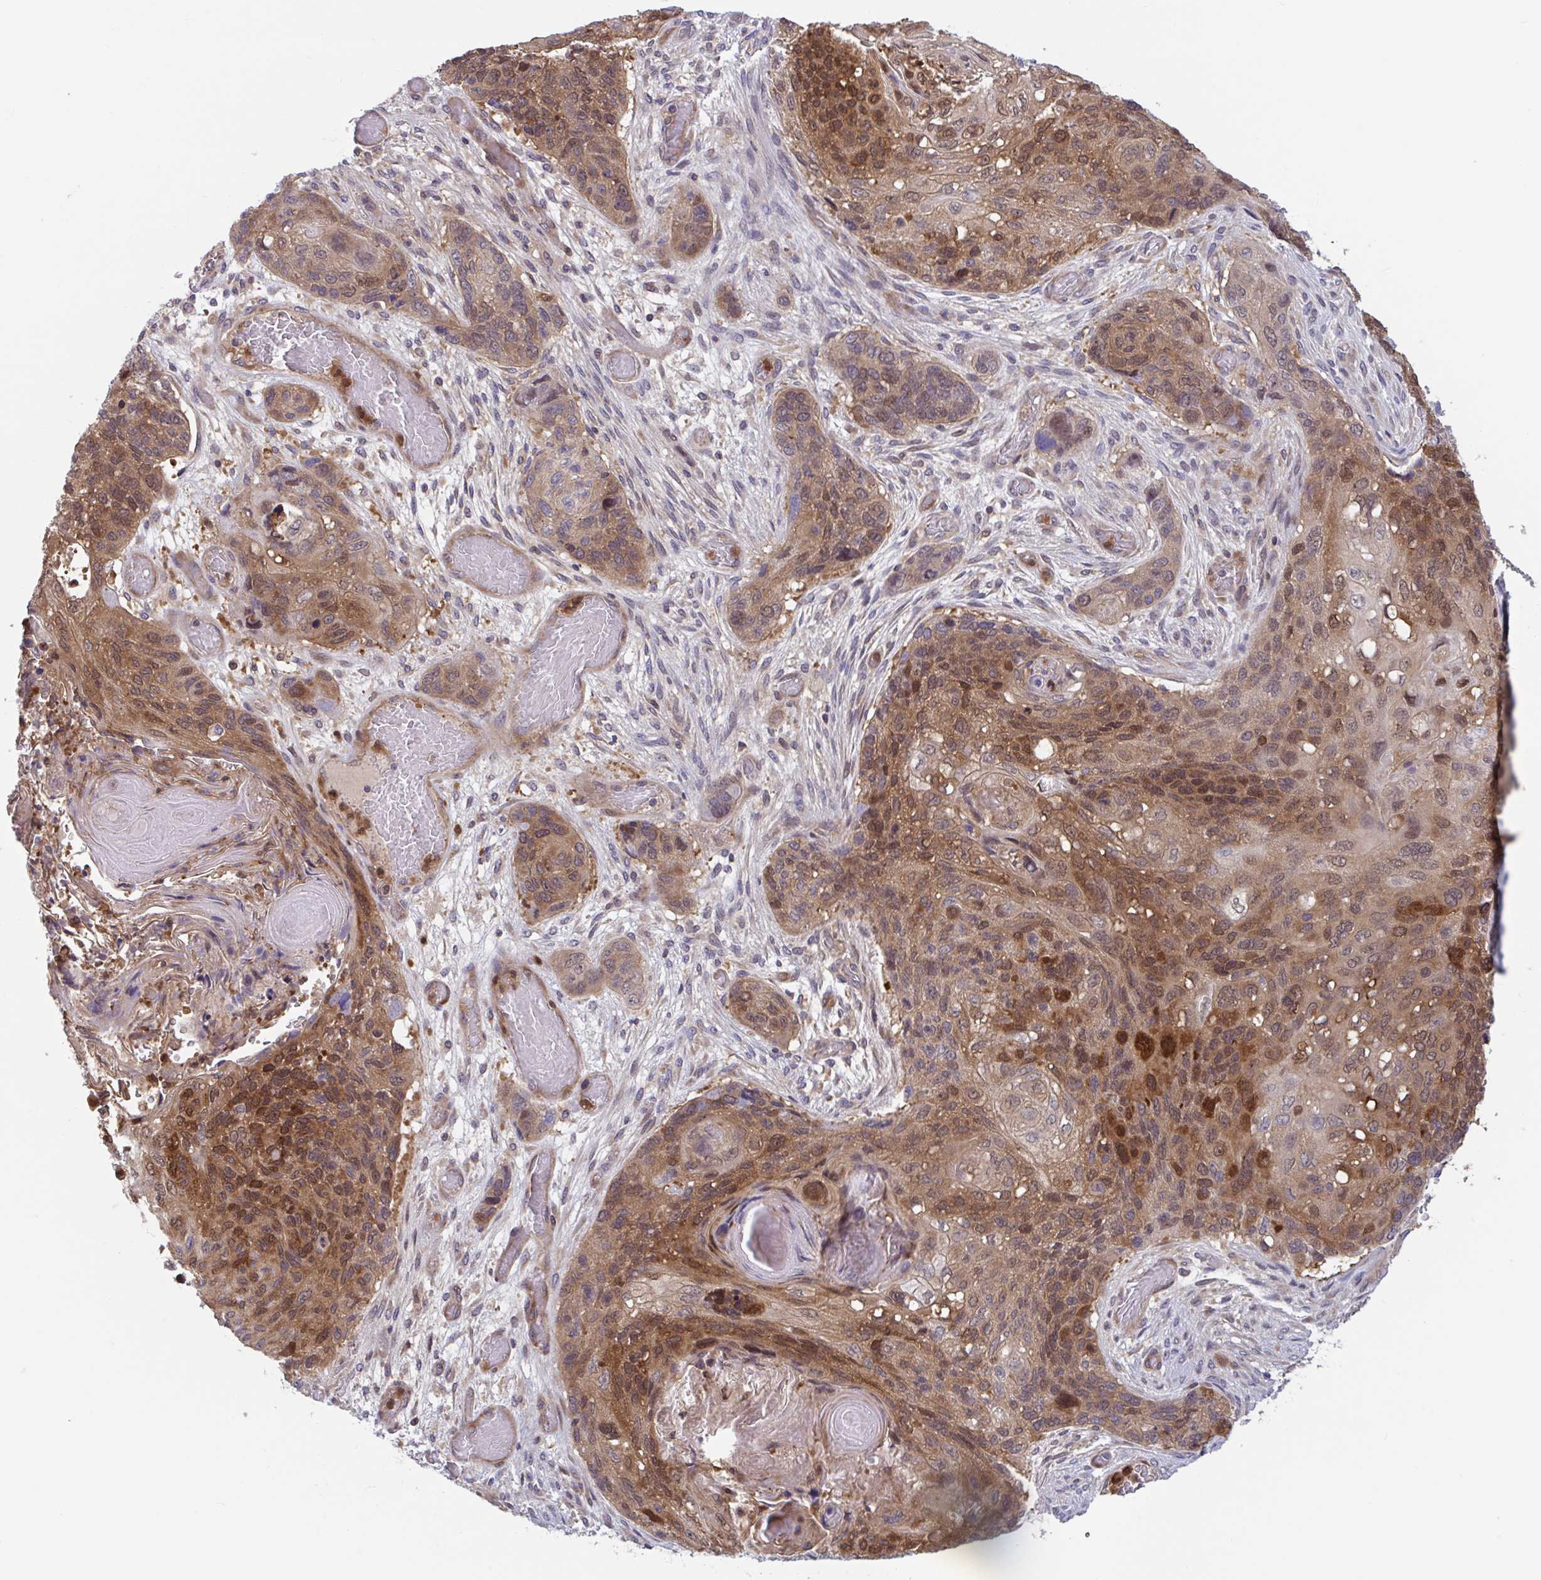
{"staining": {"intensity": "moderate", "quantity": ">75%", "location": "cytoplasmic/membranous,nuclear"}, "tissue": "lung cancer", "cell_type": "Tumor cells", "image_type": "cancer", "snomed": [{"axis": "morphology", "description": "Squamous cell carcinoma, NOS"}, {"axis": "morphology", "description": "Squamous cell carcinoma, metastatic, NOS"}, {"axis": "topography", "description": "Lymph node"}, {"axis": "topography", "description": "Lung"}], "caption": "Brown immunohistochemical staining in human lung cancer reveals moderate cytoplasmic/membranous and nuclear positivity in approximately >75% of tumor cells. Immunohistochemistry (ihc) stains the protein of interest in brown and the nuclei are stained blue.", "gene": "LMNTD2", "patient": {"sex": "male", "age": 41}}